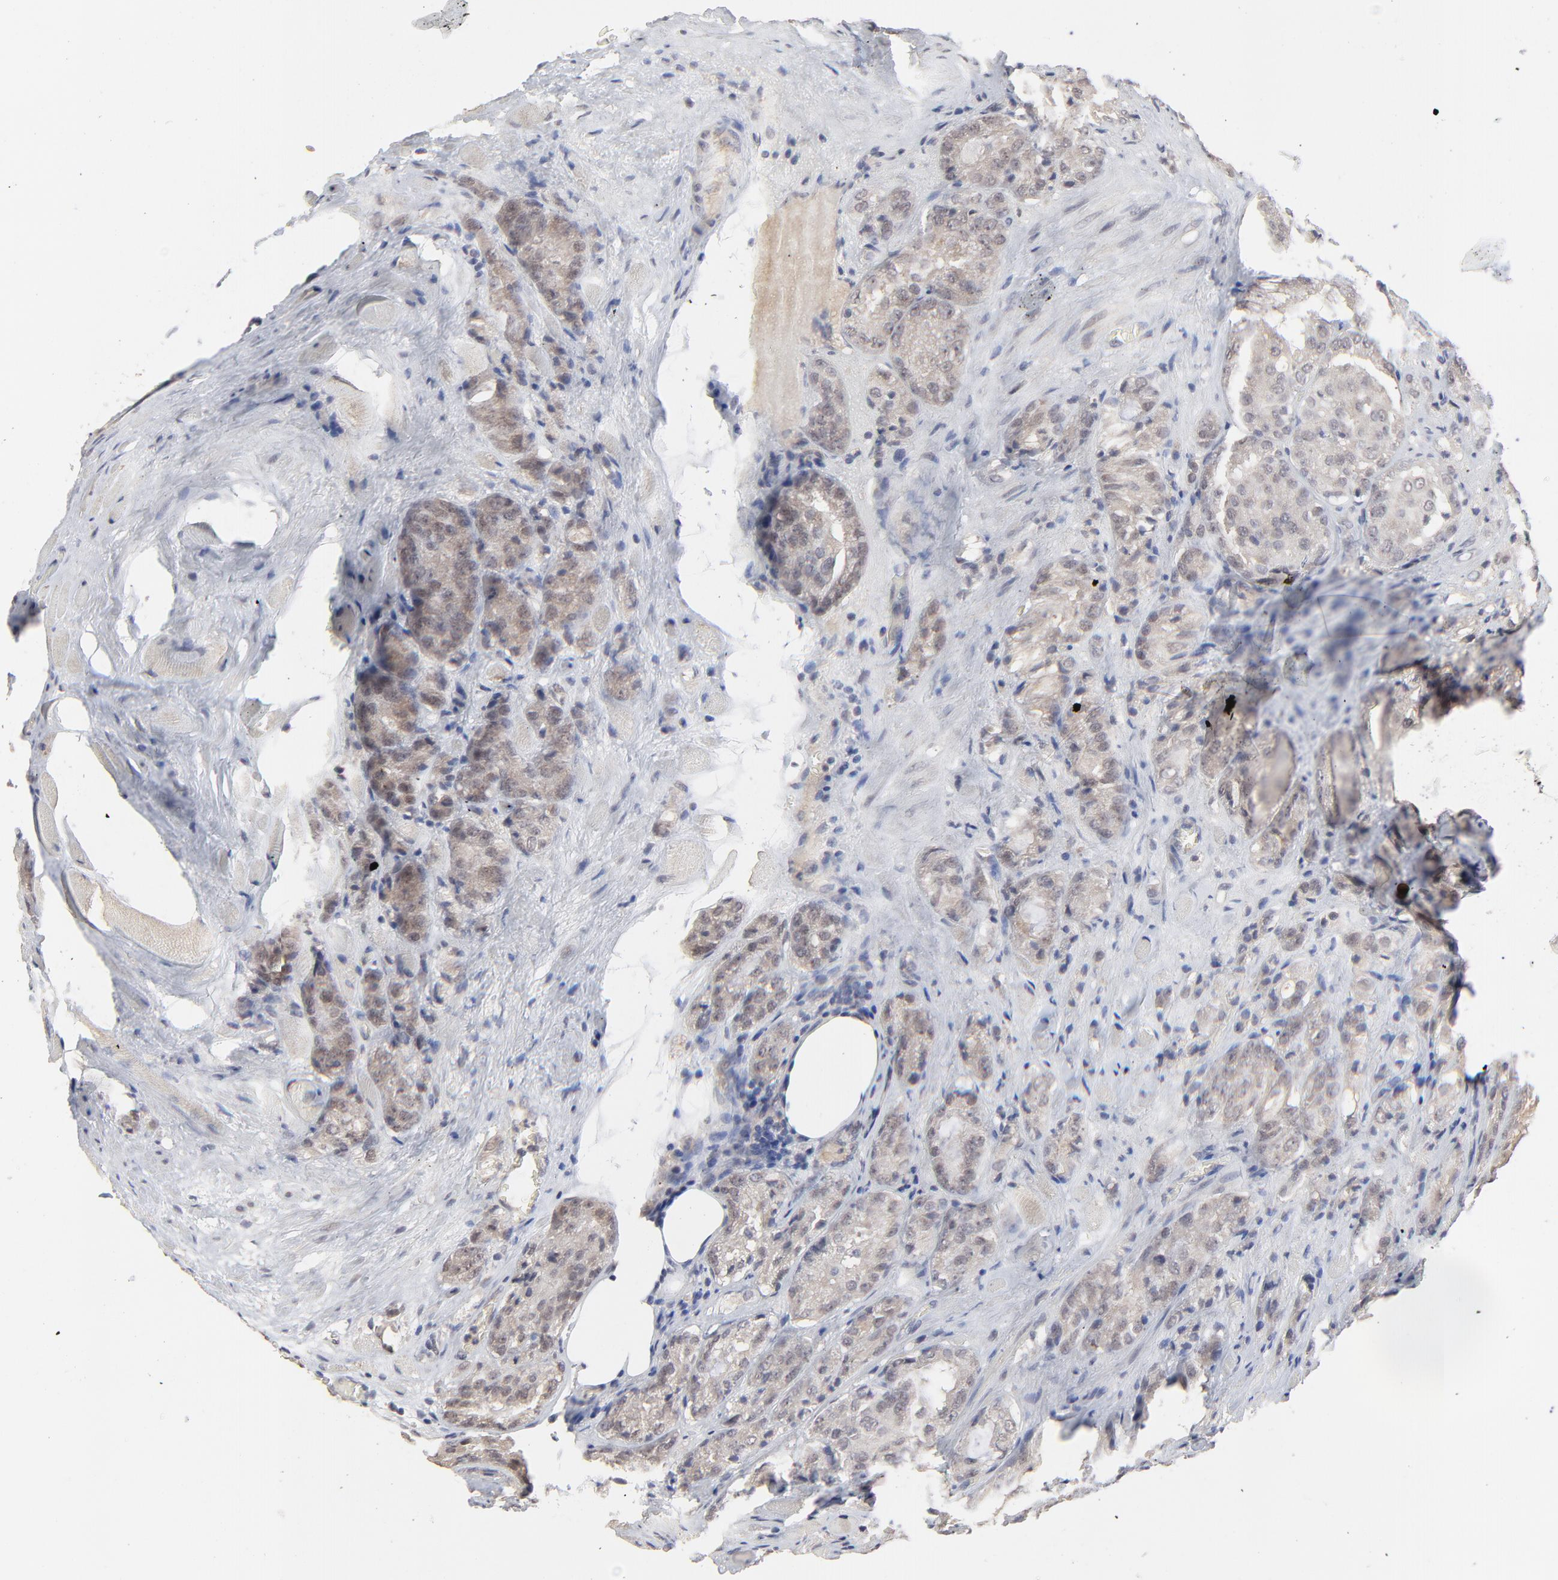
{"staining": {"intensity": "weak", "quantity": ">75%", "location": "cytoplasmic/membranous"}, "tissue": "prostate cancer", "cell_type": "Tumor cells", "image_type": "cancer", "snomed": [{"axis": "morphology", "description": "Adenocarcinoma, Medium grade"}, {"axis": "topography", "description": "Prostate"}], "caption": "IHC histopathology image of neoplastic tissue: human prostate cancer (medium-grade adenocarcinoma) stained using IHC exhibits low levels of weak protein expression localized specifically in the cytoplasmic/membranous of tumor cells, appearing as a cytoplasmic/membranous brown color.", "gene": "FAM199X", "patient": {"sex": "male", "age": 60}}